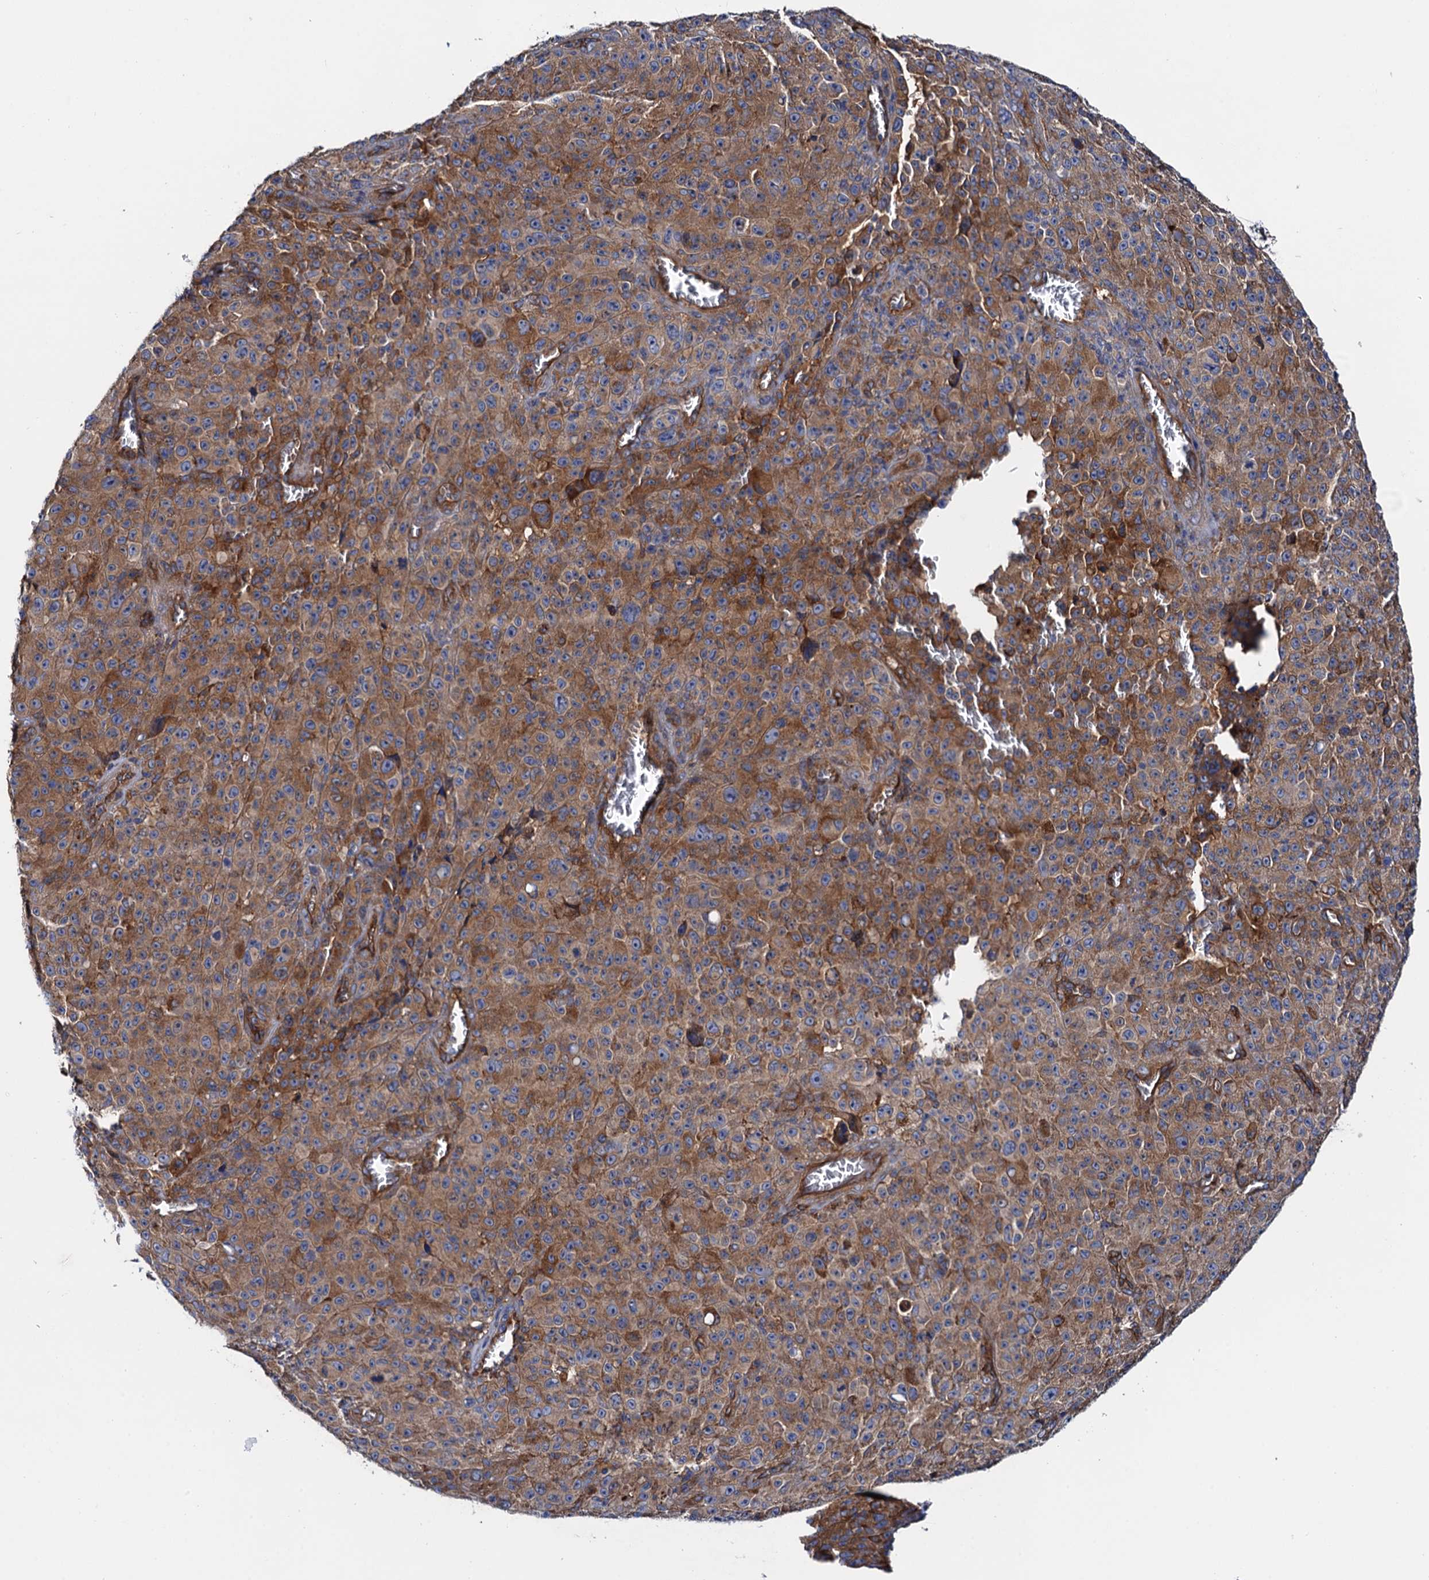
{"staining": {"intensity": "moderate", "quantity": ">75%", "location": "cytoplasmic/membranous"}, "tissue": "melanoma", "cell_type": "Tumor cells", "image_type": "cancer", "snomed": [{"axis": "morphology", "description": "Malignant melanoma, NOS"}, {"axis": "topography", "description": "Skin"}], "caption": "Malignant melanoma stained with a protein marker reveals moderate staining in tumor cells.", "gene": "MRPL48", "patient": {"sex": "female", "age": 82}}